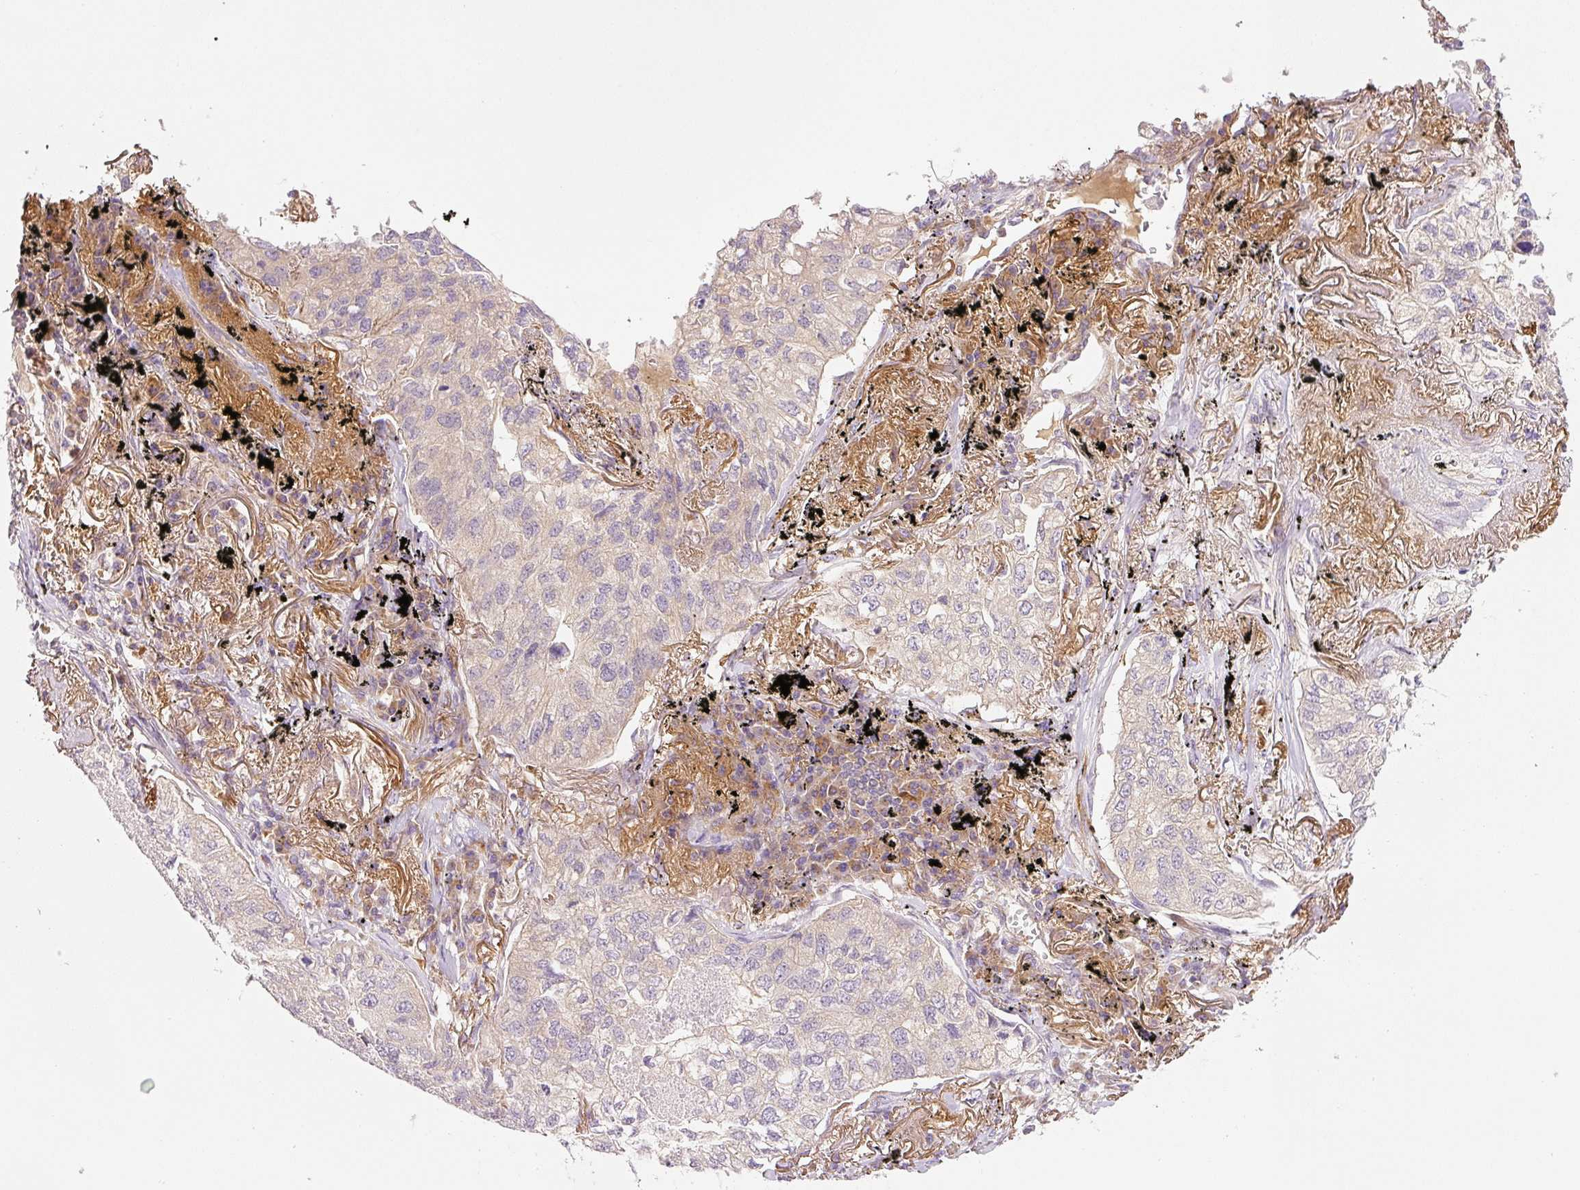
{"staining": {"intensity": "negative", "quantity": "none", "location": "none"}, "tissue": "lung cancer", "cell_type": "Tumor cells", "image_type": "cancer", "snomed": [{"axis": "morphology", "description": "Adenocarcinoma, NOS"}, {"axis": "topography", "description": "Lung"}], "caption": "Immunohistochemistry (IHC) of adenocarcinoma (lung) reveals no positivity in tumor cells.", "gene": "RNF167", "patient": {"sex": "male", "age": 65}}